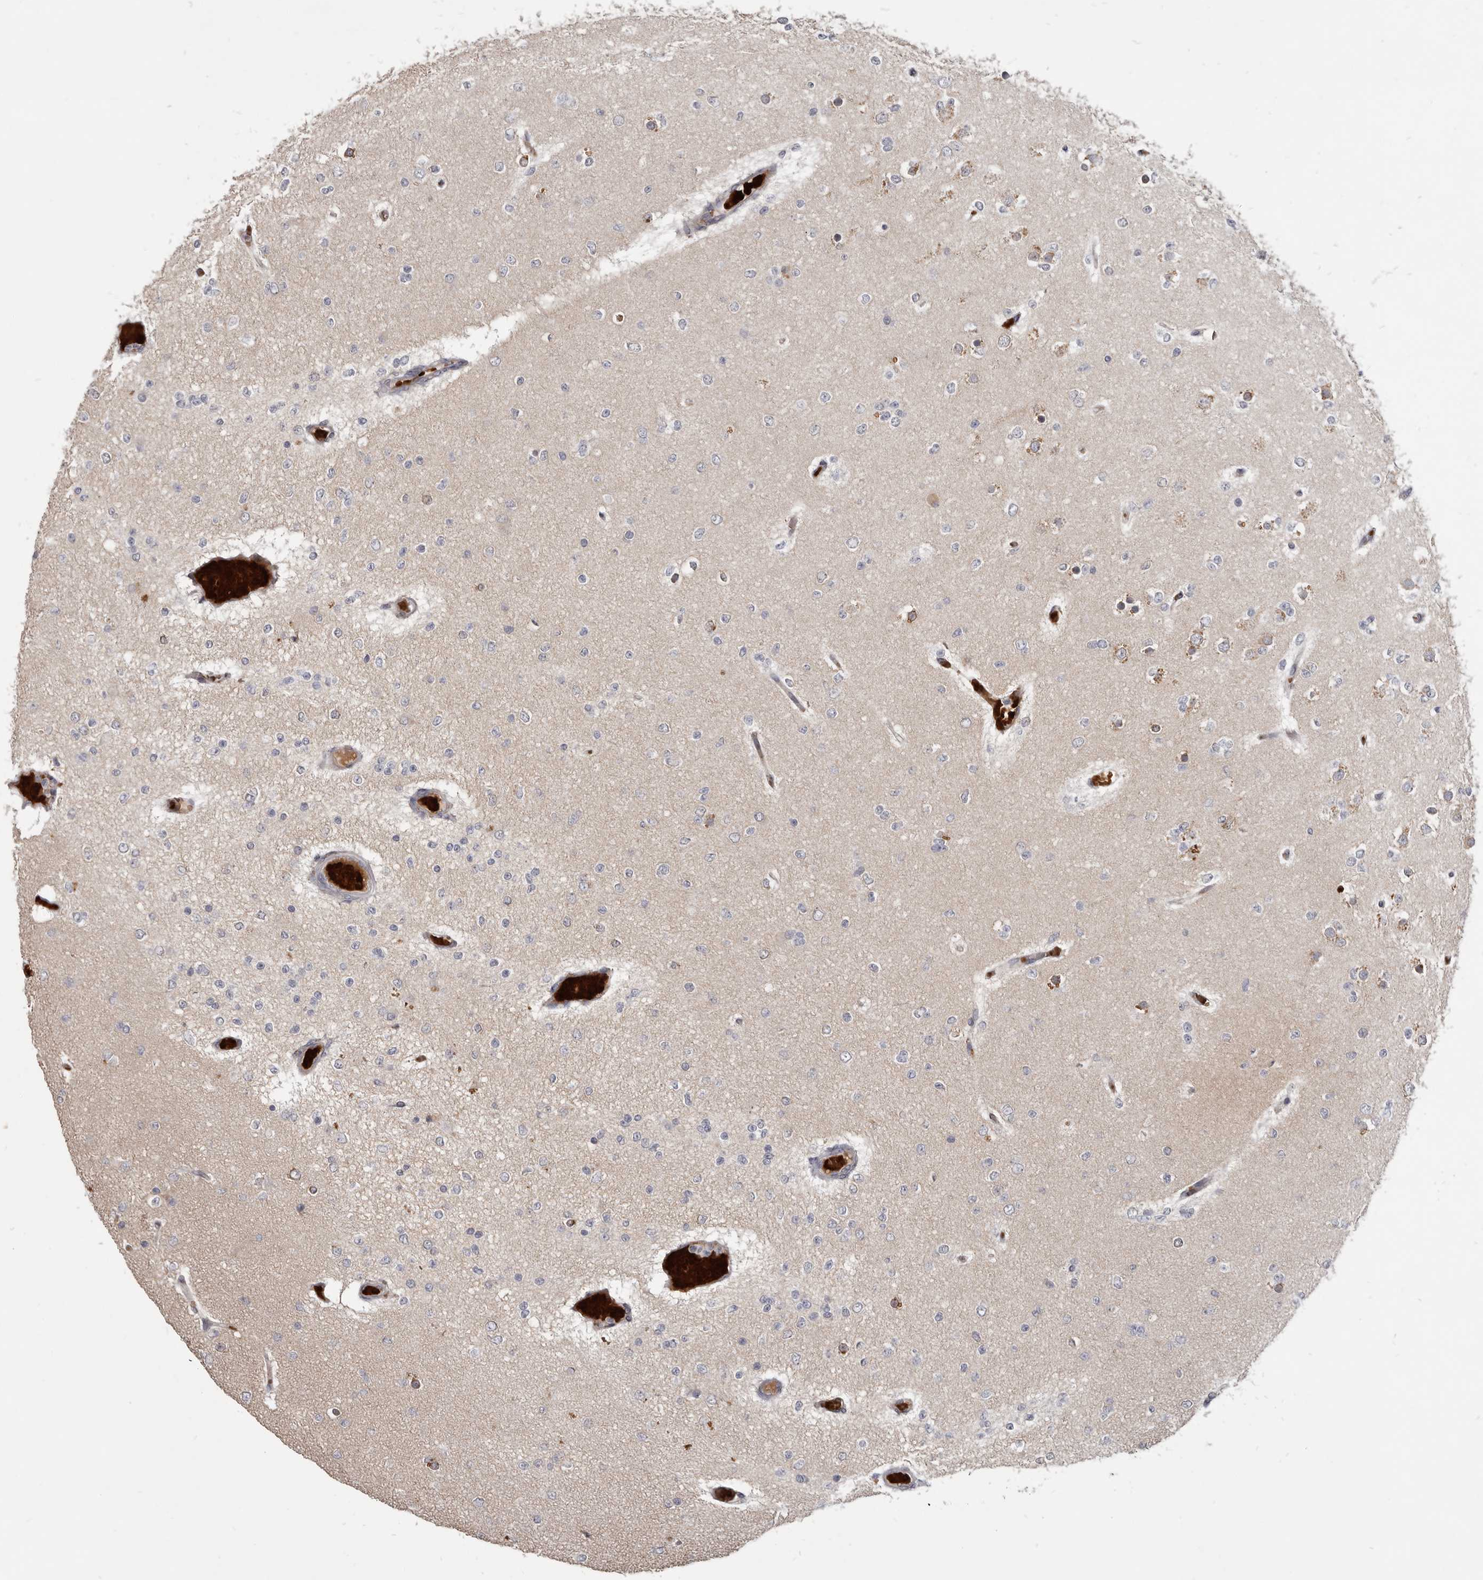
{"staining": {"intensity": "negative", "quantity": "none", "location": "none"}, "tissue": "glioma", "cell_type": "Tumor cells", "image_type": "cancer", "snomed": [{"axis": "morphology", "description": "Glioma, malignant, Low grade"}, {"axis": "topography", "description": "Brain"}], "caption": "Immunohistochemistry of human malignant glioma (low-grade) reveals no staining in tumor cells. (Stains: DAB (3,3'-diaminobenzidine) IHC with hematoxylin counter stain, Microscopy: brightfield microscopy at high magnification).", "gene": "NENF", "patient": {"sex": "female", "age": 22}}